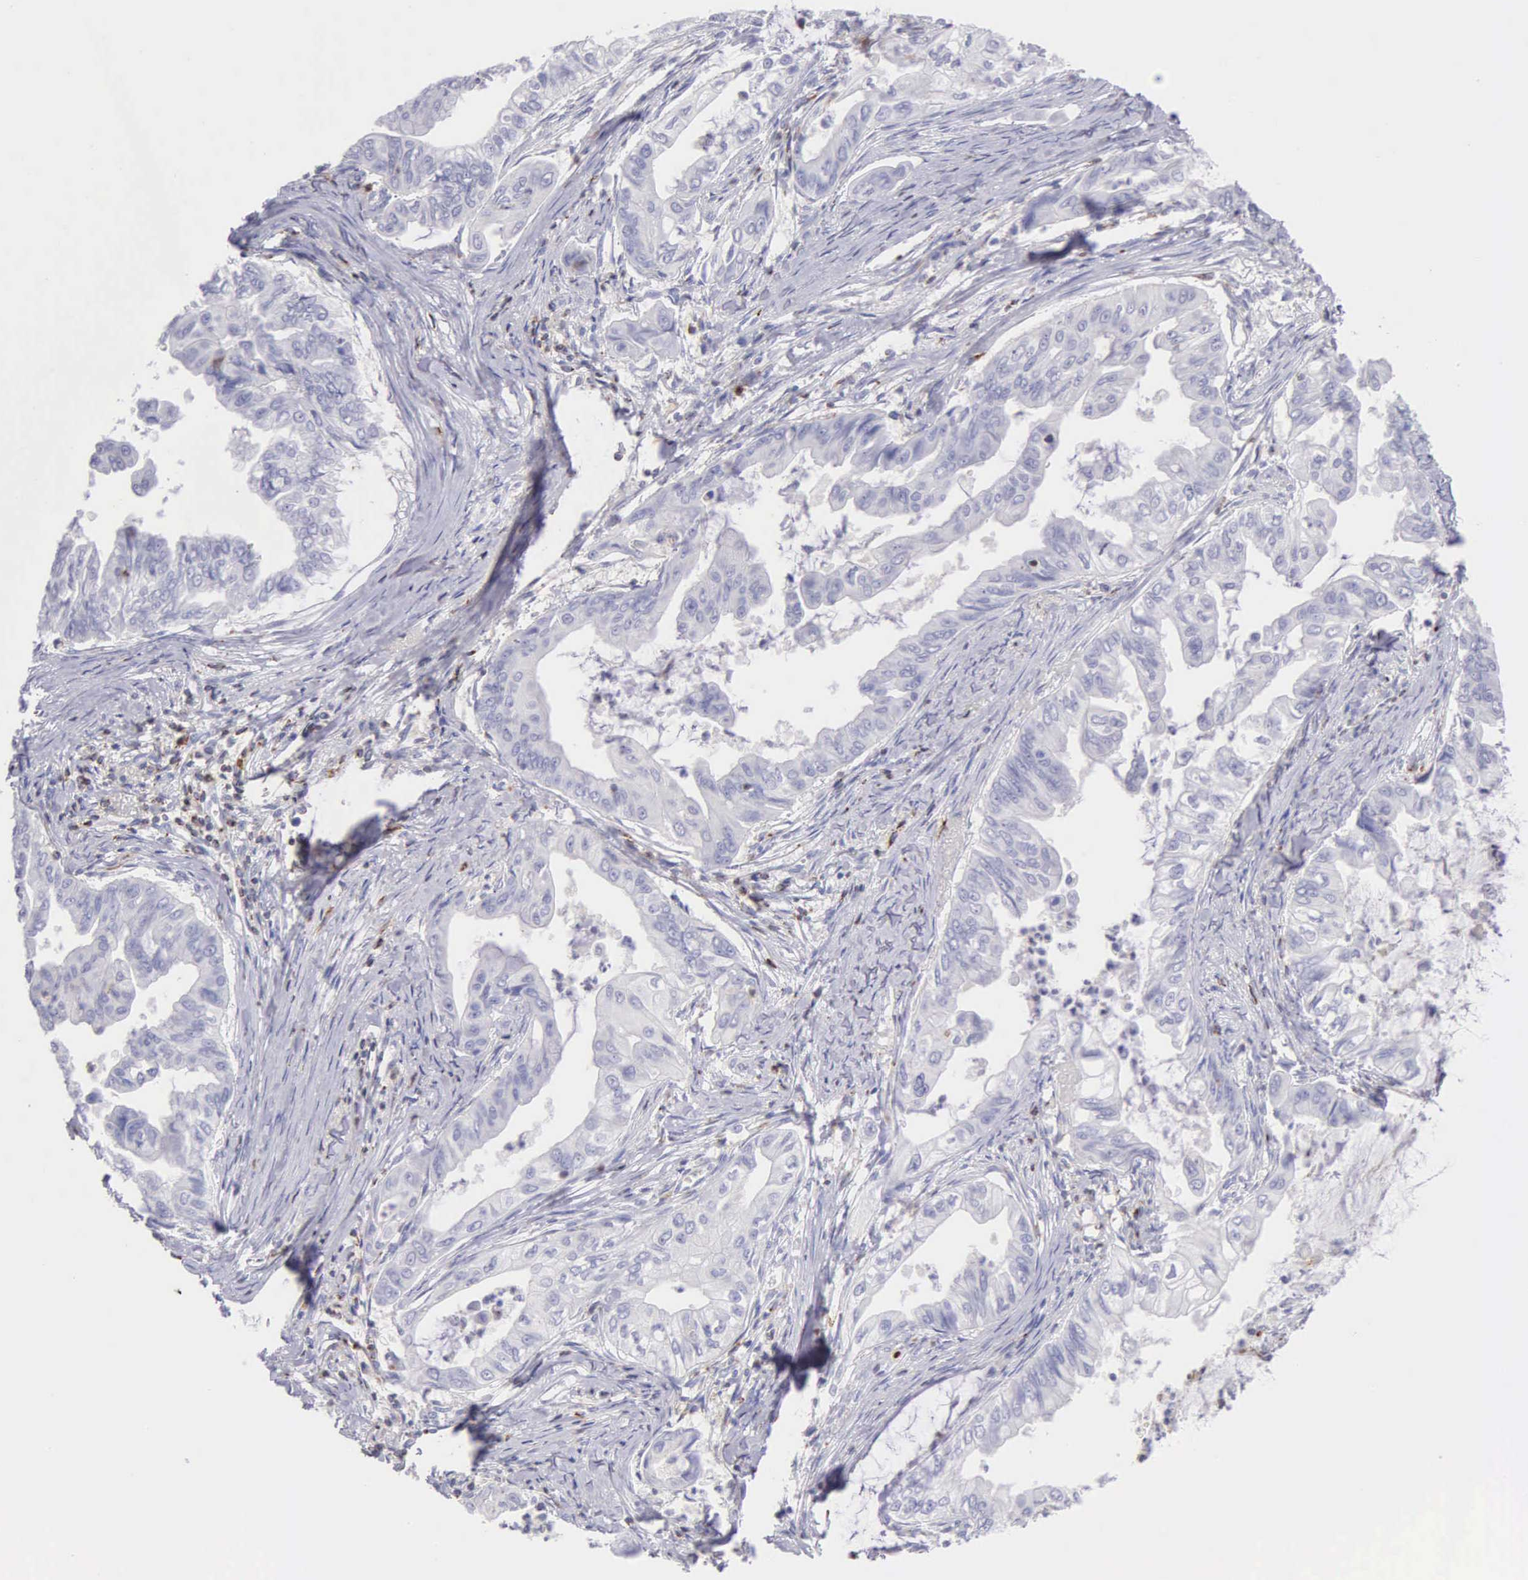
{"staining": {"intensity": "negative", "quantity": "none", "location": "none"}, "tissue": "stomach cancer", "cell_type": "Tumor cells", "image_type": "cancer", "snomed": [{"axis": "morphology", "description": "Adenocarcinoma, NOS"}, {"axis": "topography", "description": "Stomach, upper"}], "caption": "High magnification brightfield microscopy of stomach cancer (adenocarcinoma) stained with DAB (3,3'-diaminobenzidine) (brown) and counterstained with hematoxylin (blue): tumor cells show no significant expression. (Immunohistochemistry, brightfield microscopy, high magnification).", "gene": "SRGN", "patient": {"sex": "male", "age": 80}}